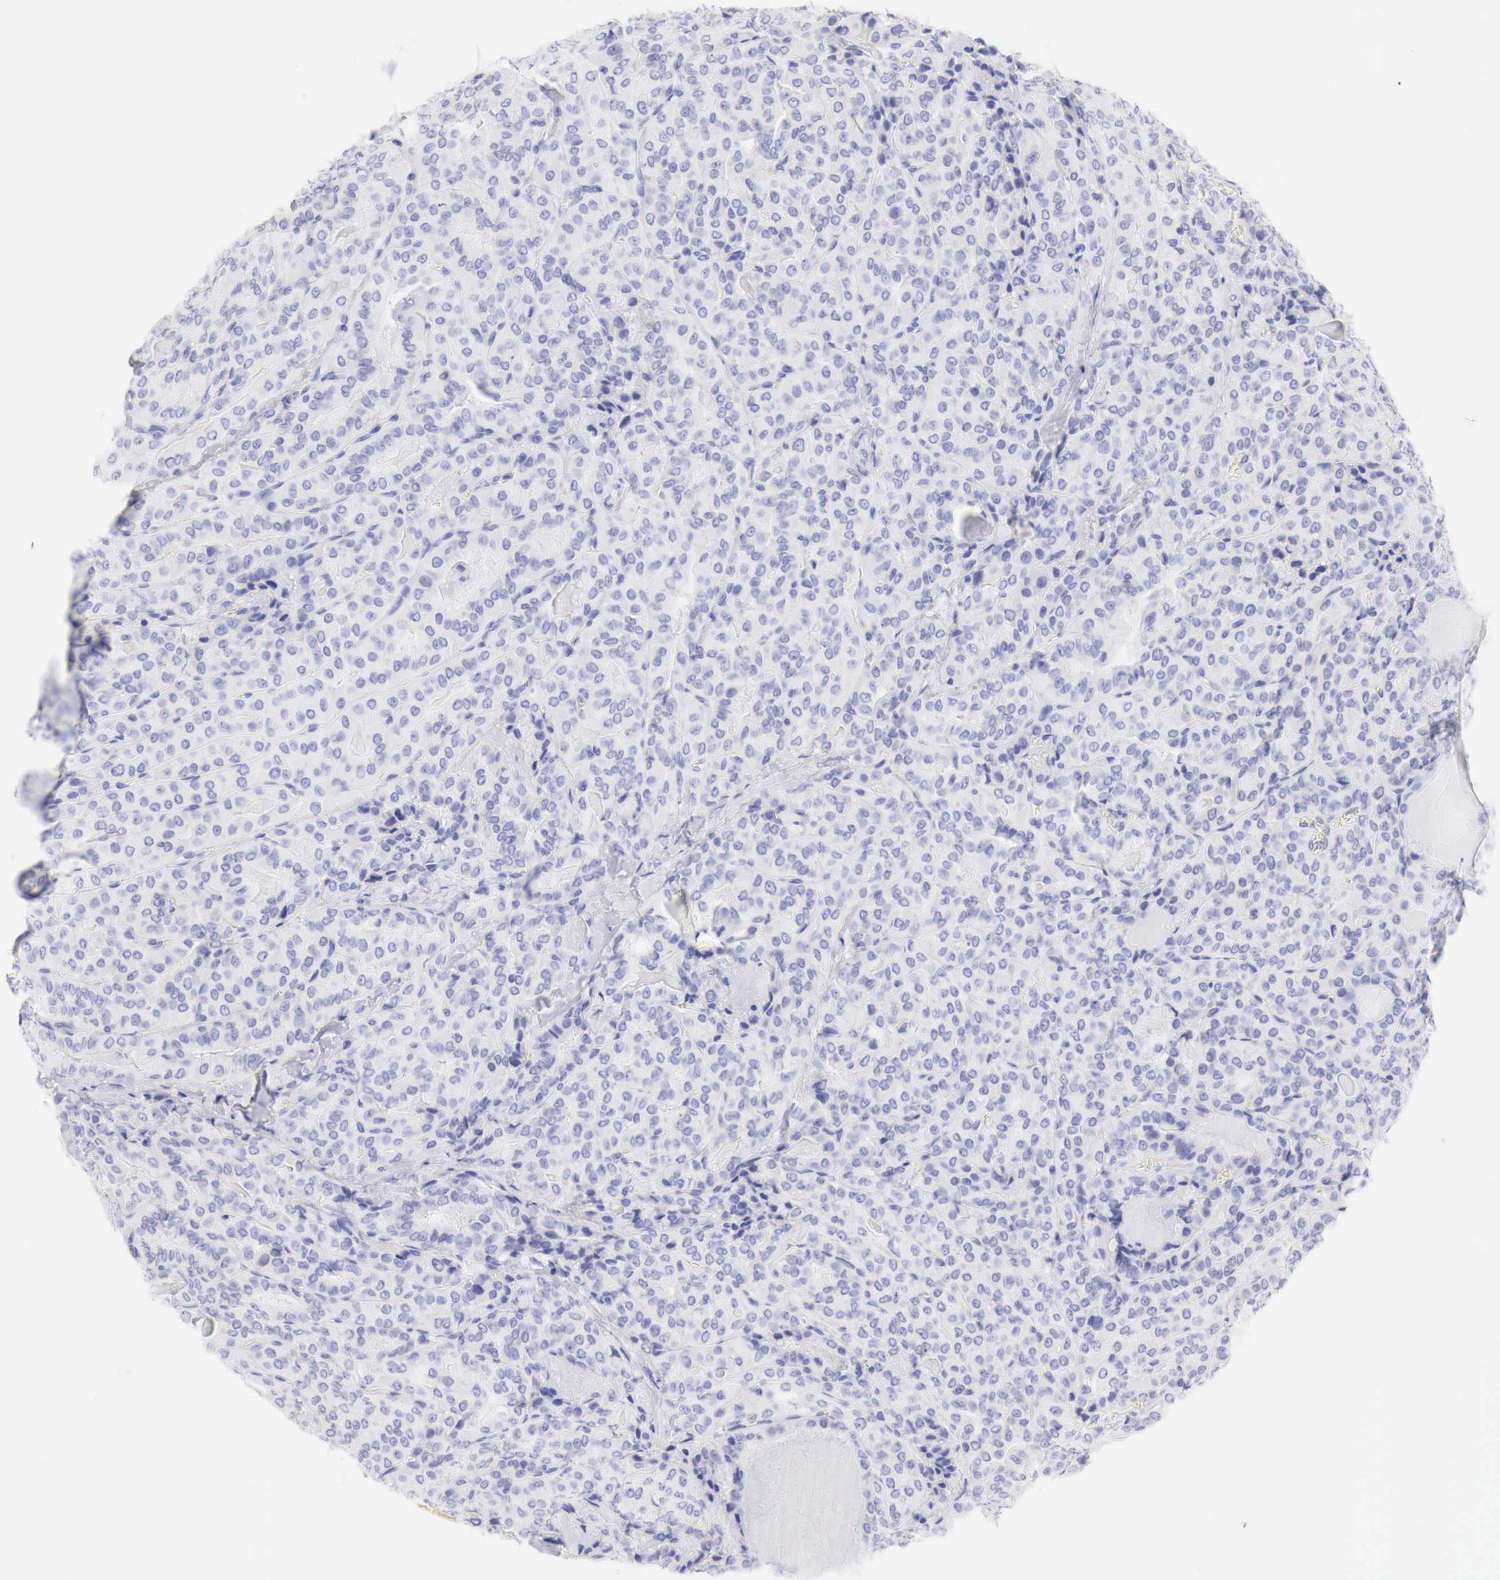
{"staining": {"intensity": "negative", "quantity": "none", "location": "none"}, "tissue": "thyroid cancer", "cell_type": "Tumor cells", "image_type": "cancer", "snomed": [{"axis": "morphology", "description": "Papillary adenocarcinoma, NOS"}, {"axis": "topography", "description": "Thyroid gland"}], "caption": "High magnification brightfield microscopy of thyroid cancer (papillary adenocarcinoma) stained with DAB (3,3'-diaminobenzidine) (brown) and counterstained with hematoxylin (blue): tumor cells show no significant expression. (DAB (3,3'-diaminobenzidine) immunohistochemistry, high magnification).", "gene": "TYR", "patient": {"sex": "female", "age": 71}}